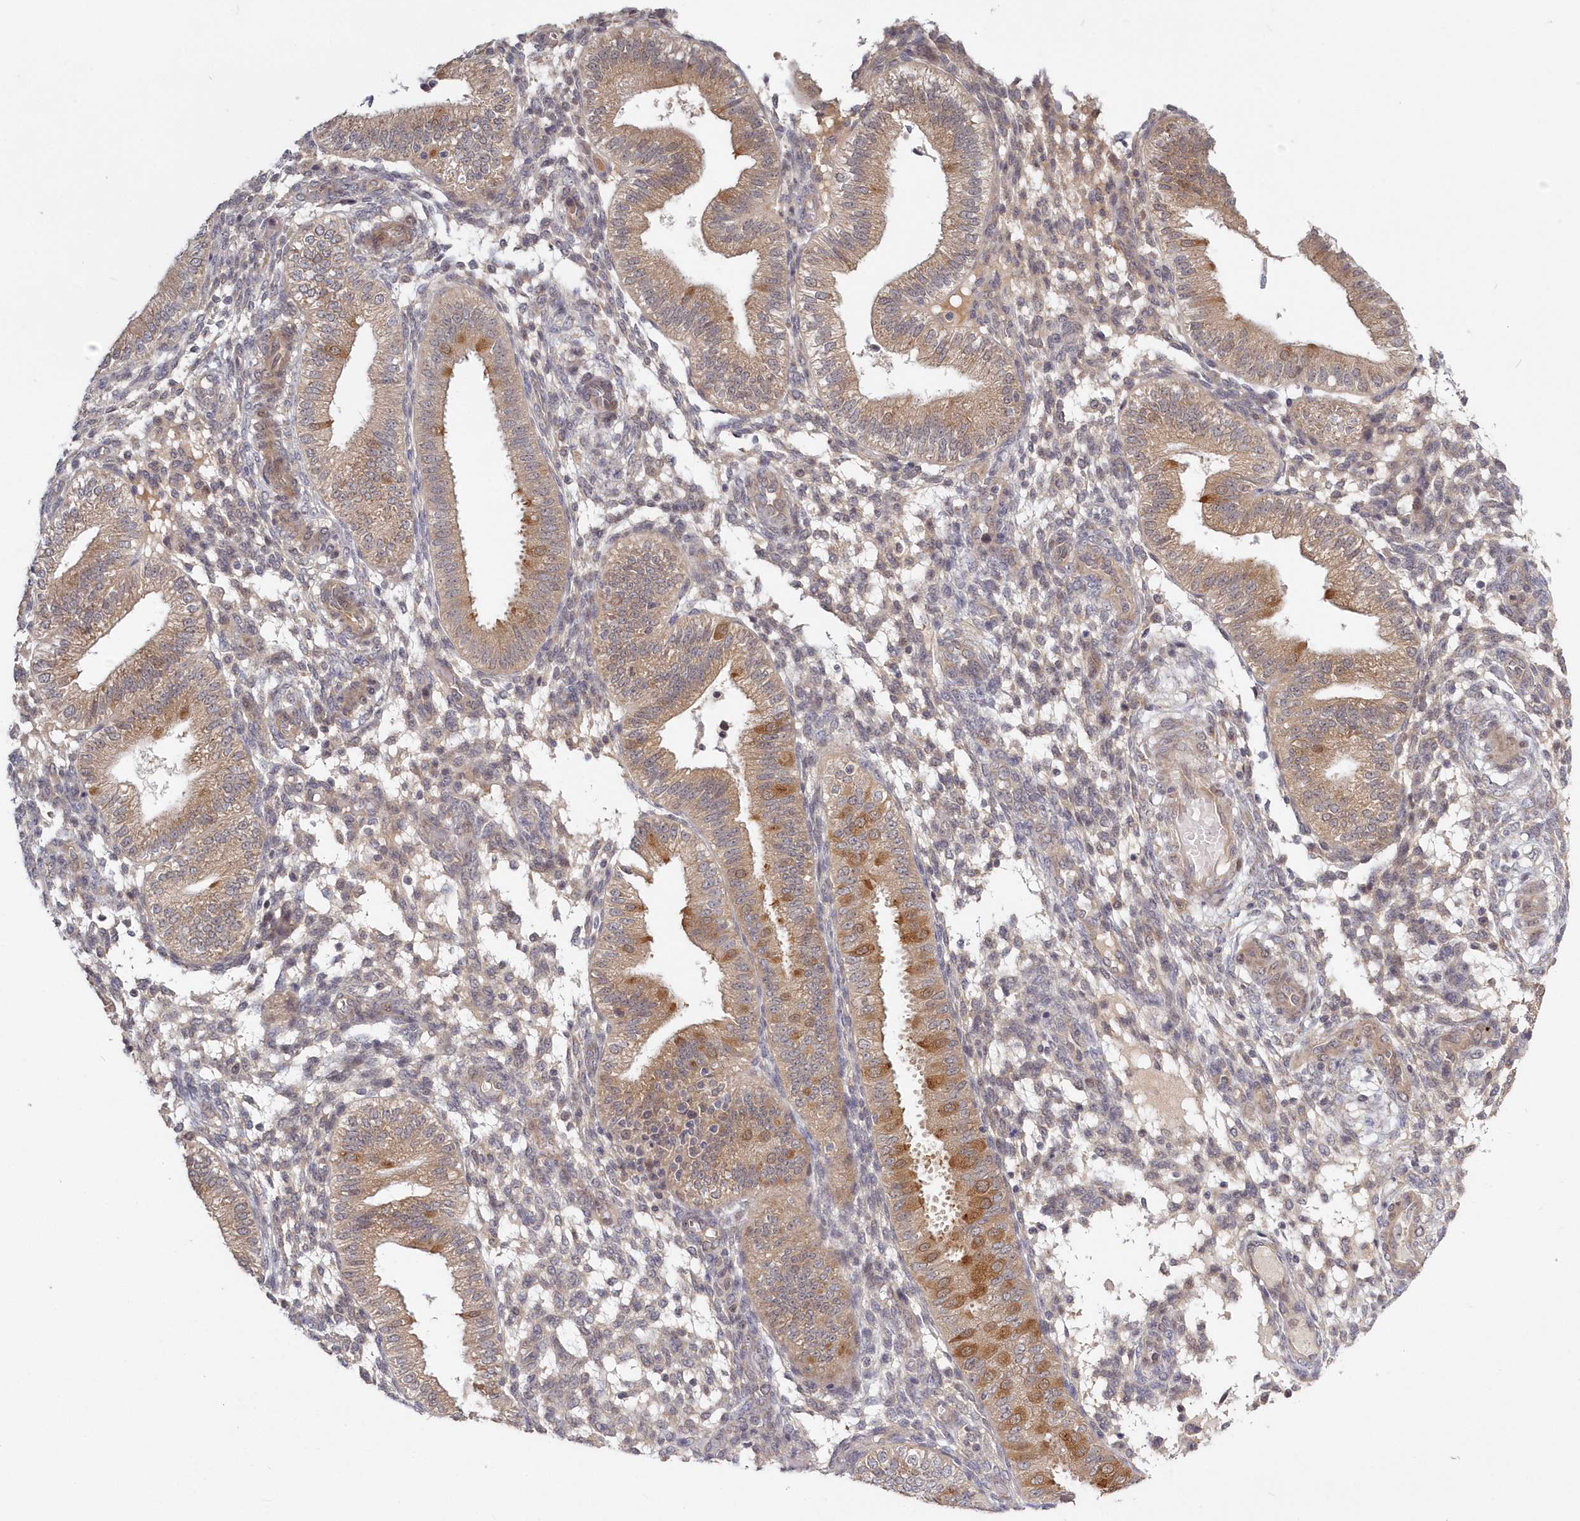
{"staining": {"intensity": "negative", "quantity": "none", "location": "none"}, "tissue": "endometrium", "cell_type": "Cells in endometrial stroma", "image_type": "normal", "snomed": [{"axis": "morphology", "description": "Normal tissue, NOS"}, {"axis": "topography", "description": "Endometrium"}], "caption": "DAB (3,3'-diaminobenzidine) immunohistochemical staining of benign human endometrium displays no significant expression in cells in endometrial stroma. (DAB immunohistochemistry visualized using brightfield microscopy, high magnification).", "gene": "KATNA1", "patient": {"sex": "female", "age": 39}}